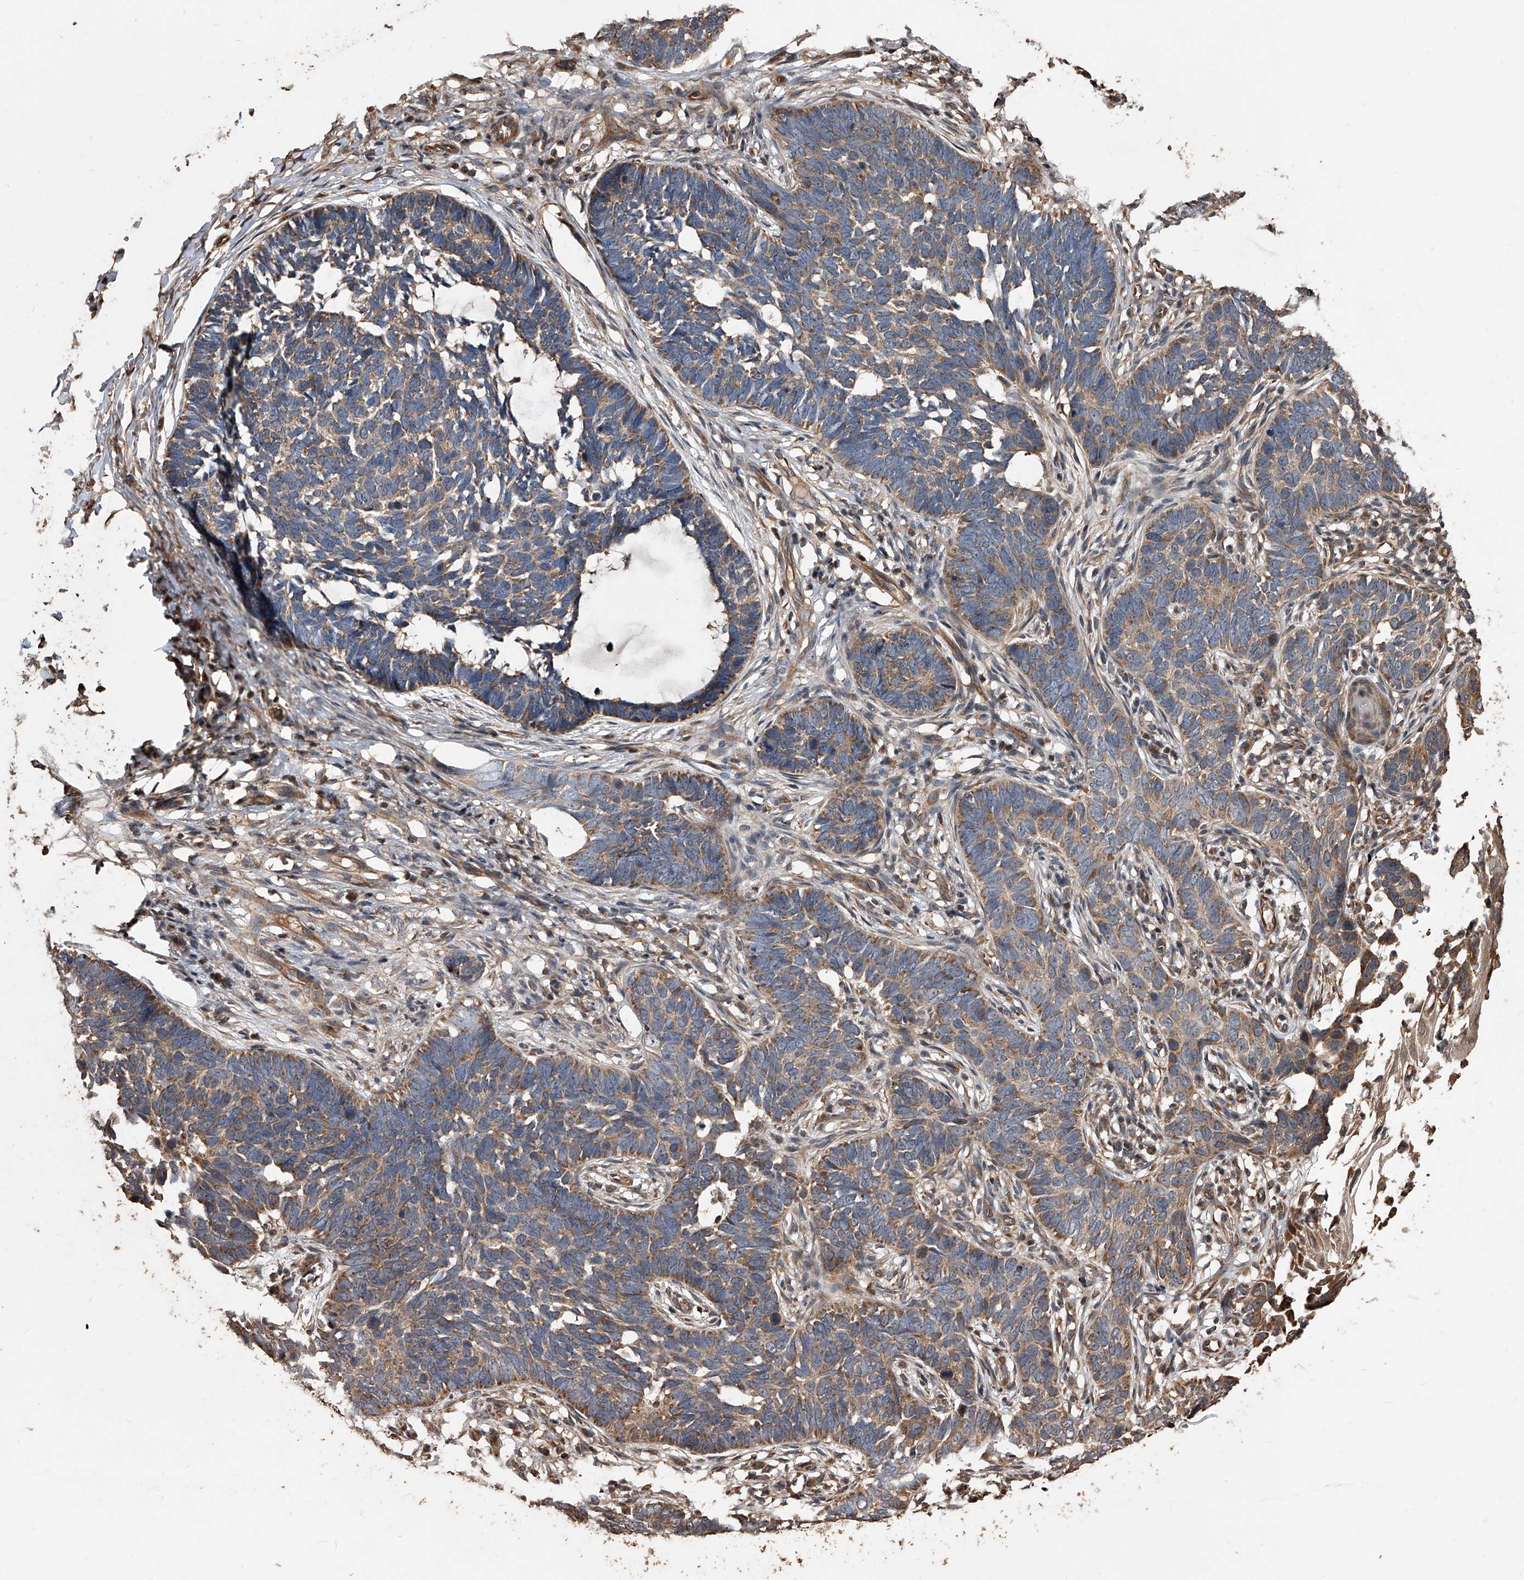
{"staining": {"intensity": "moderate", "quantity": ">75%", "location": "cytoplasmic/membranous"}, "tissue": "skin cancer", "cell_type": "Tumor cells", "image_type": "cancer", "snomed": [{"axis": "morphology", "description": "Normal tissue, NOS"}, {"axis": "morphology", "description": "Basal cell carcinoma"}, {"axis": "topography", "description": "Skin"}], "caption": "Immunohistochemical staining of human skin basal cell carcinoma displays moderate cytoplasmic/membranous protein positivity in about >75% of tumor cells.", "gene": "LTV1", "patient": {"sex": "male", "age": 77}}